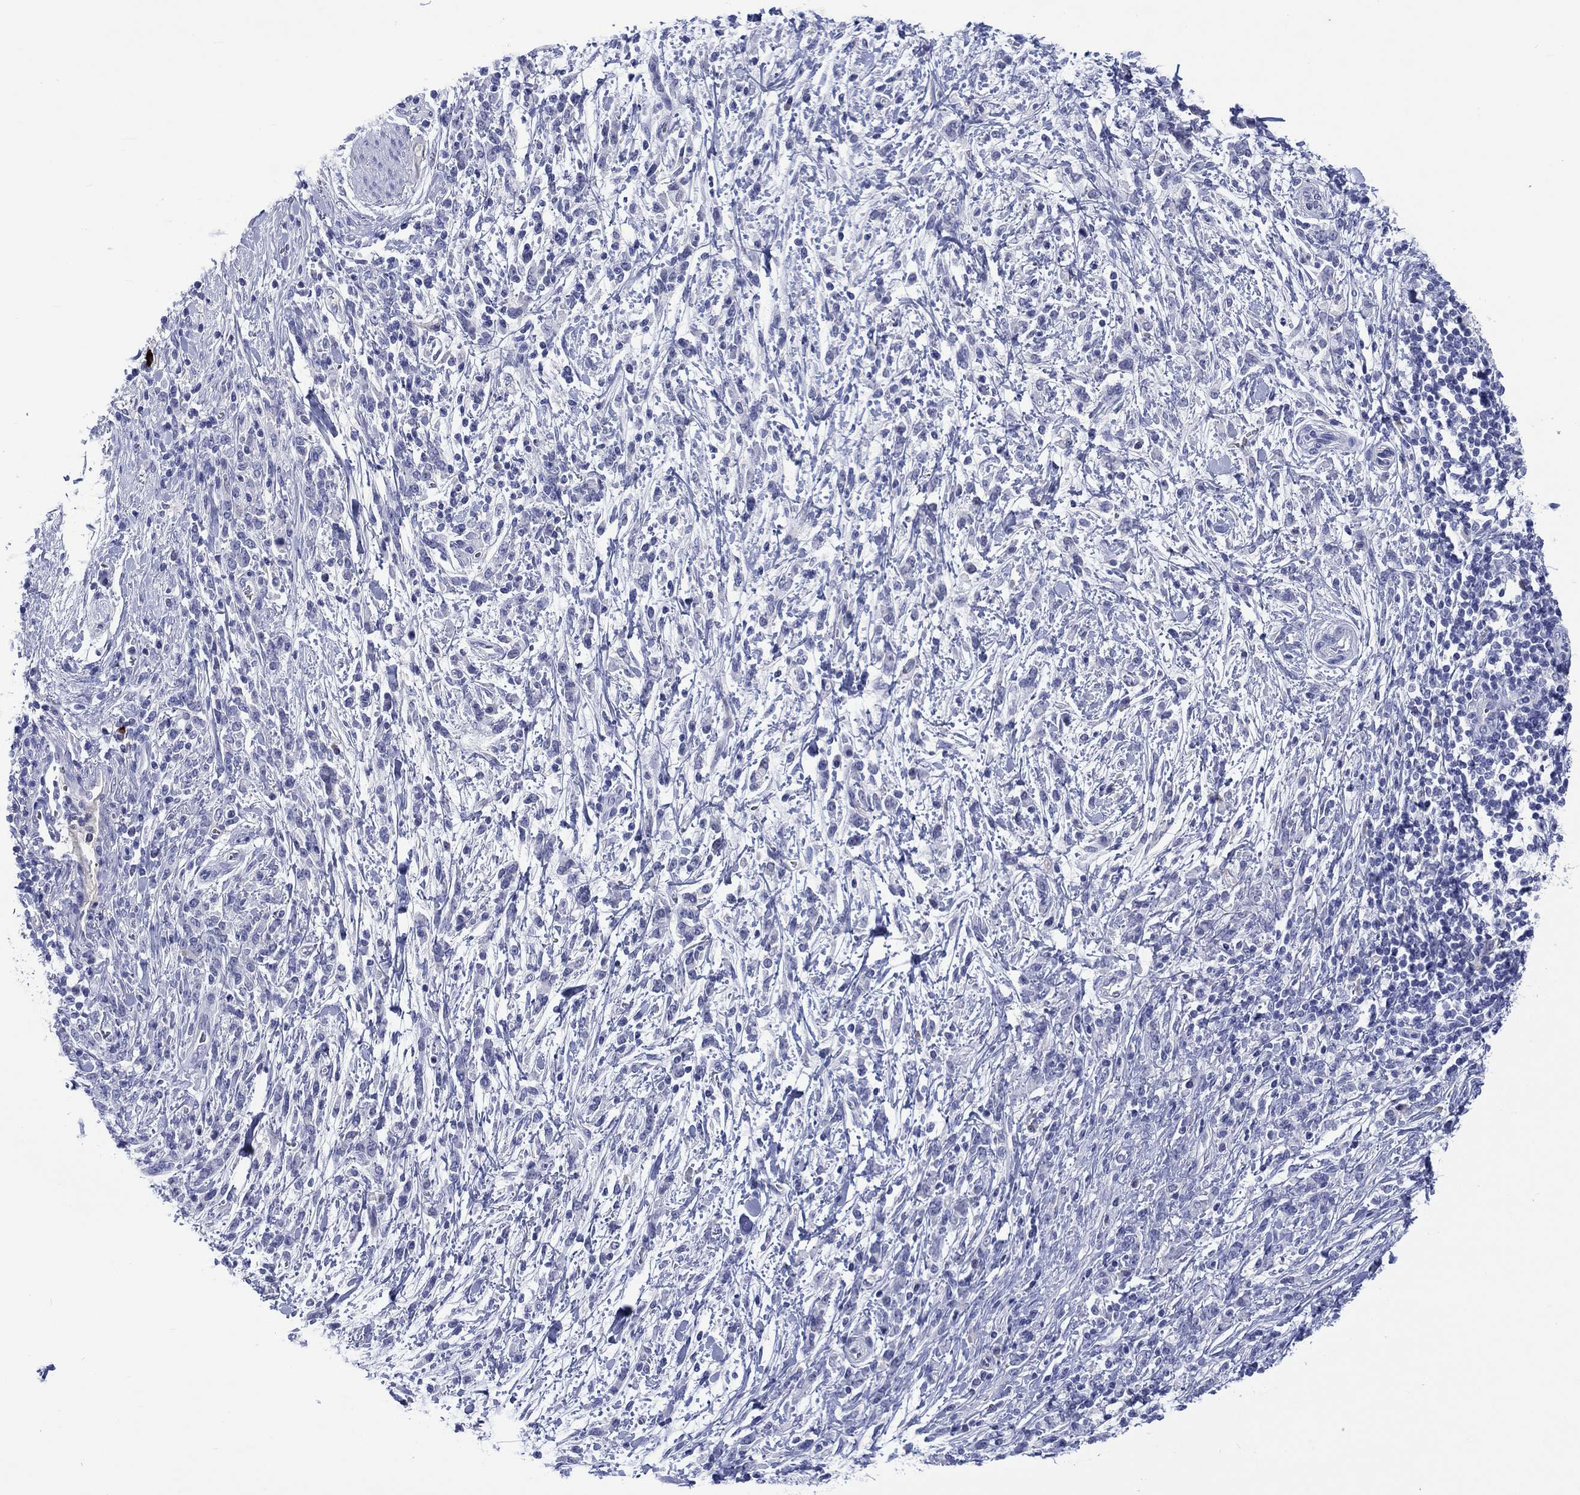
{"staining": {"intensity": "negative", "quantity": "none", "location": "none"}, "tissue": "stomach cancer", "cell_type": "Tumor cells", "image_type": "cancer", "snomed": [{"axis": "morphology", "description": "Adenocarcinoma, NOS"}, {"axis": "topography", "description": "Stomach"}], "caption": "High power microscopy photomicrograph of an immunohistochemistry (IHC) image of stomach cancer, revealing no significant positivity in tumor cells.", "gene": "CACNG3", "patient": {"sex": "female", "age": 57}}